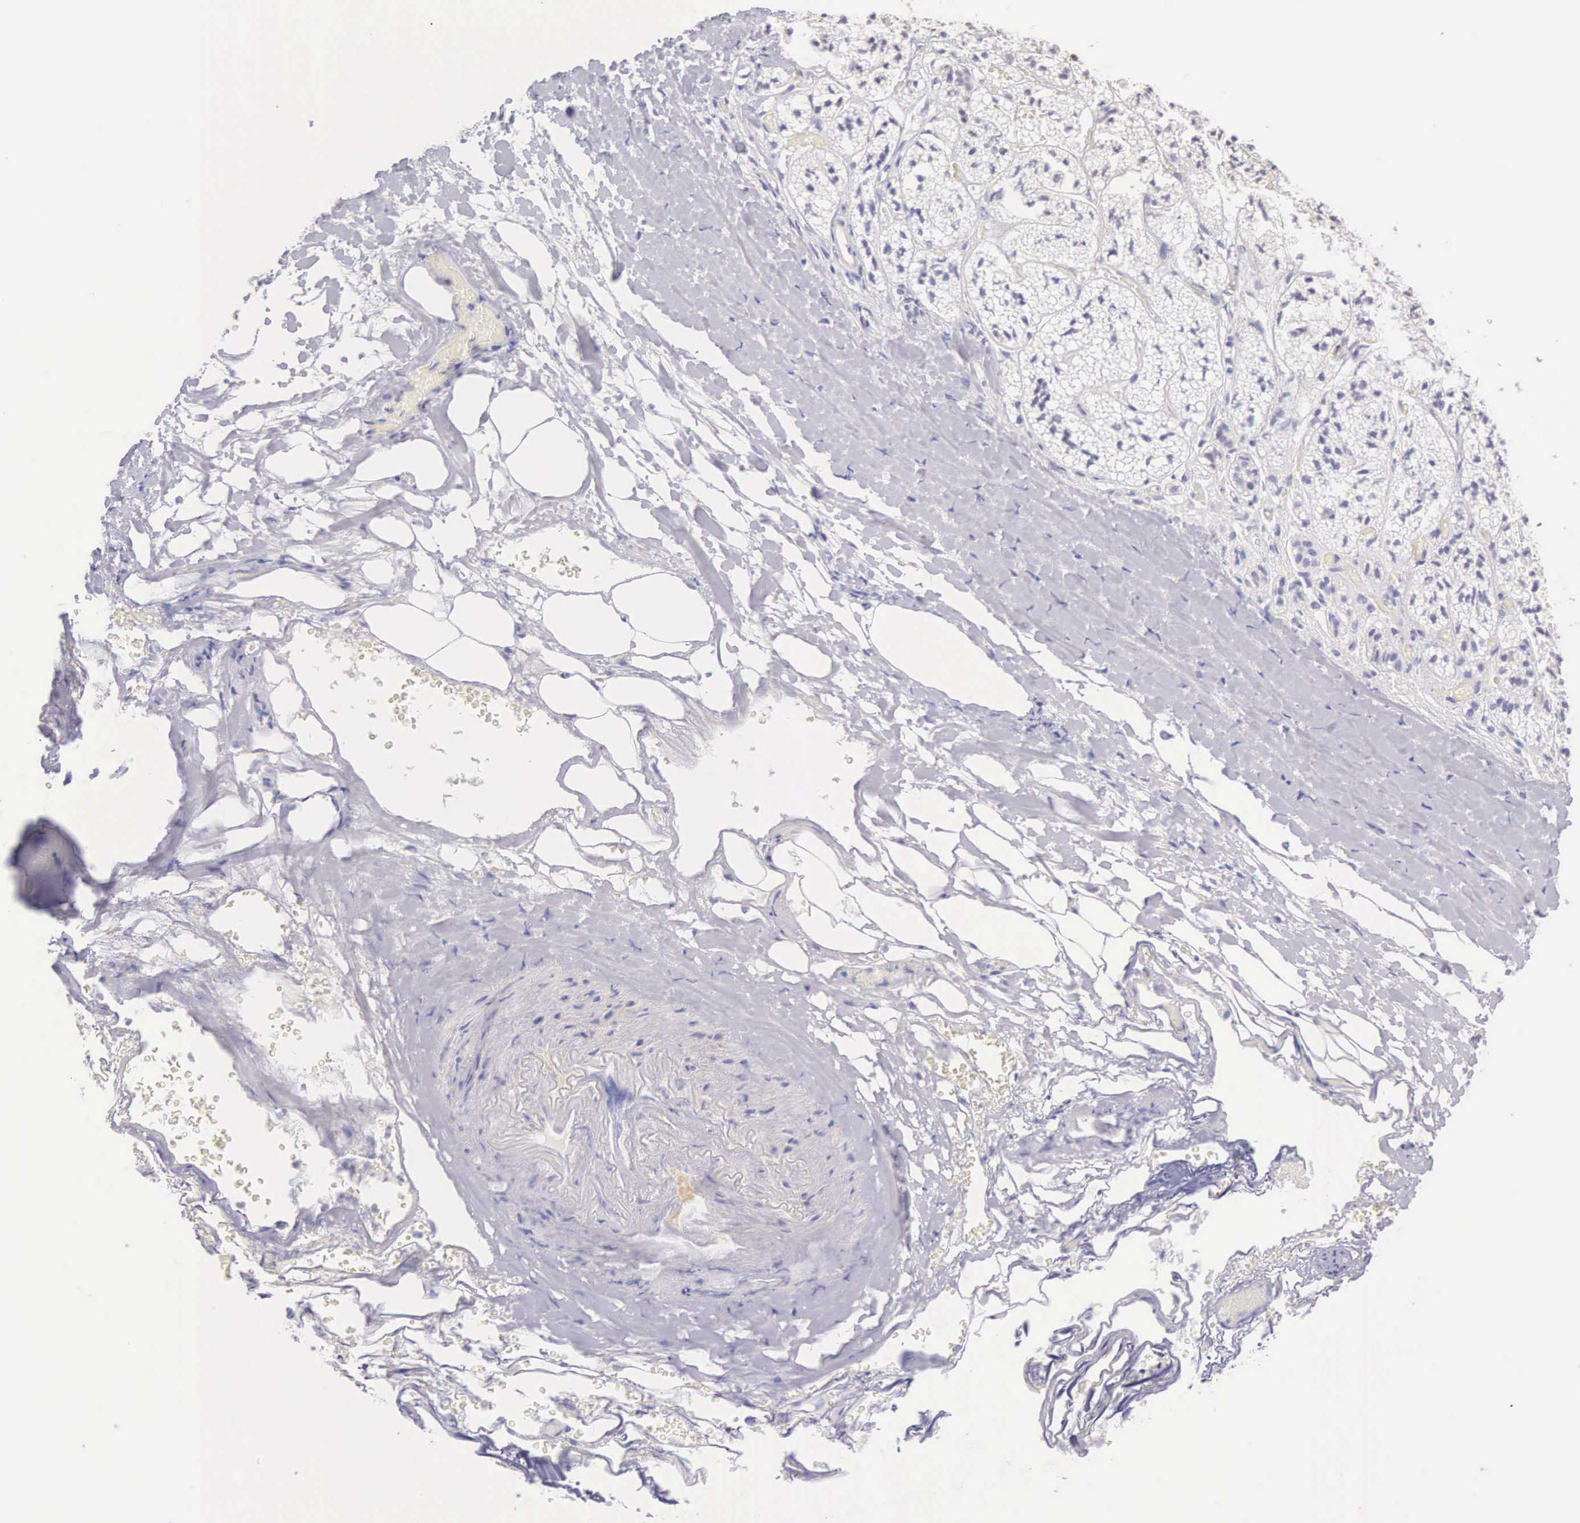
{"staining": {"intensity": "strong", "quantity": ">75%", "location": "nuclear"}, "tissue": "adrenal gland", "cell_type": "Glandular cells", "image_type": "normal", "snomed": [{"axis": "morphology", "description": "Normal tissue, NOS"}, {"axis": "topography", "description": "Adrenal gland"}], "caption": "Approximately >75% of glandular cells in benign human adrenal gland reveal strong nuclear protein positivity as visualized by brown immunohistochemical staining.", "gene": "CCDC117", "patient": {"sex": "male", "age": 53}}